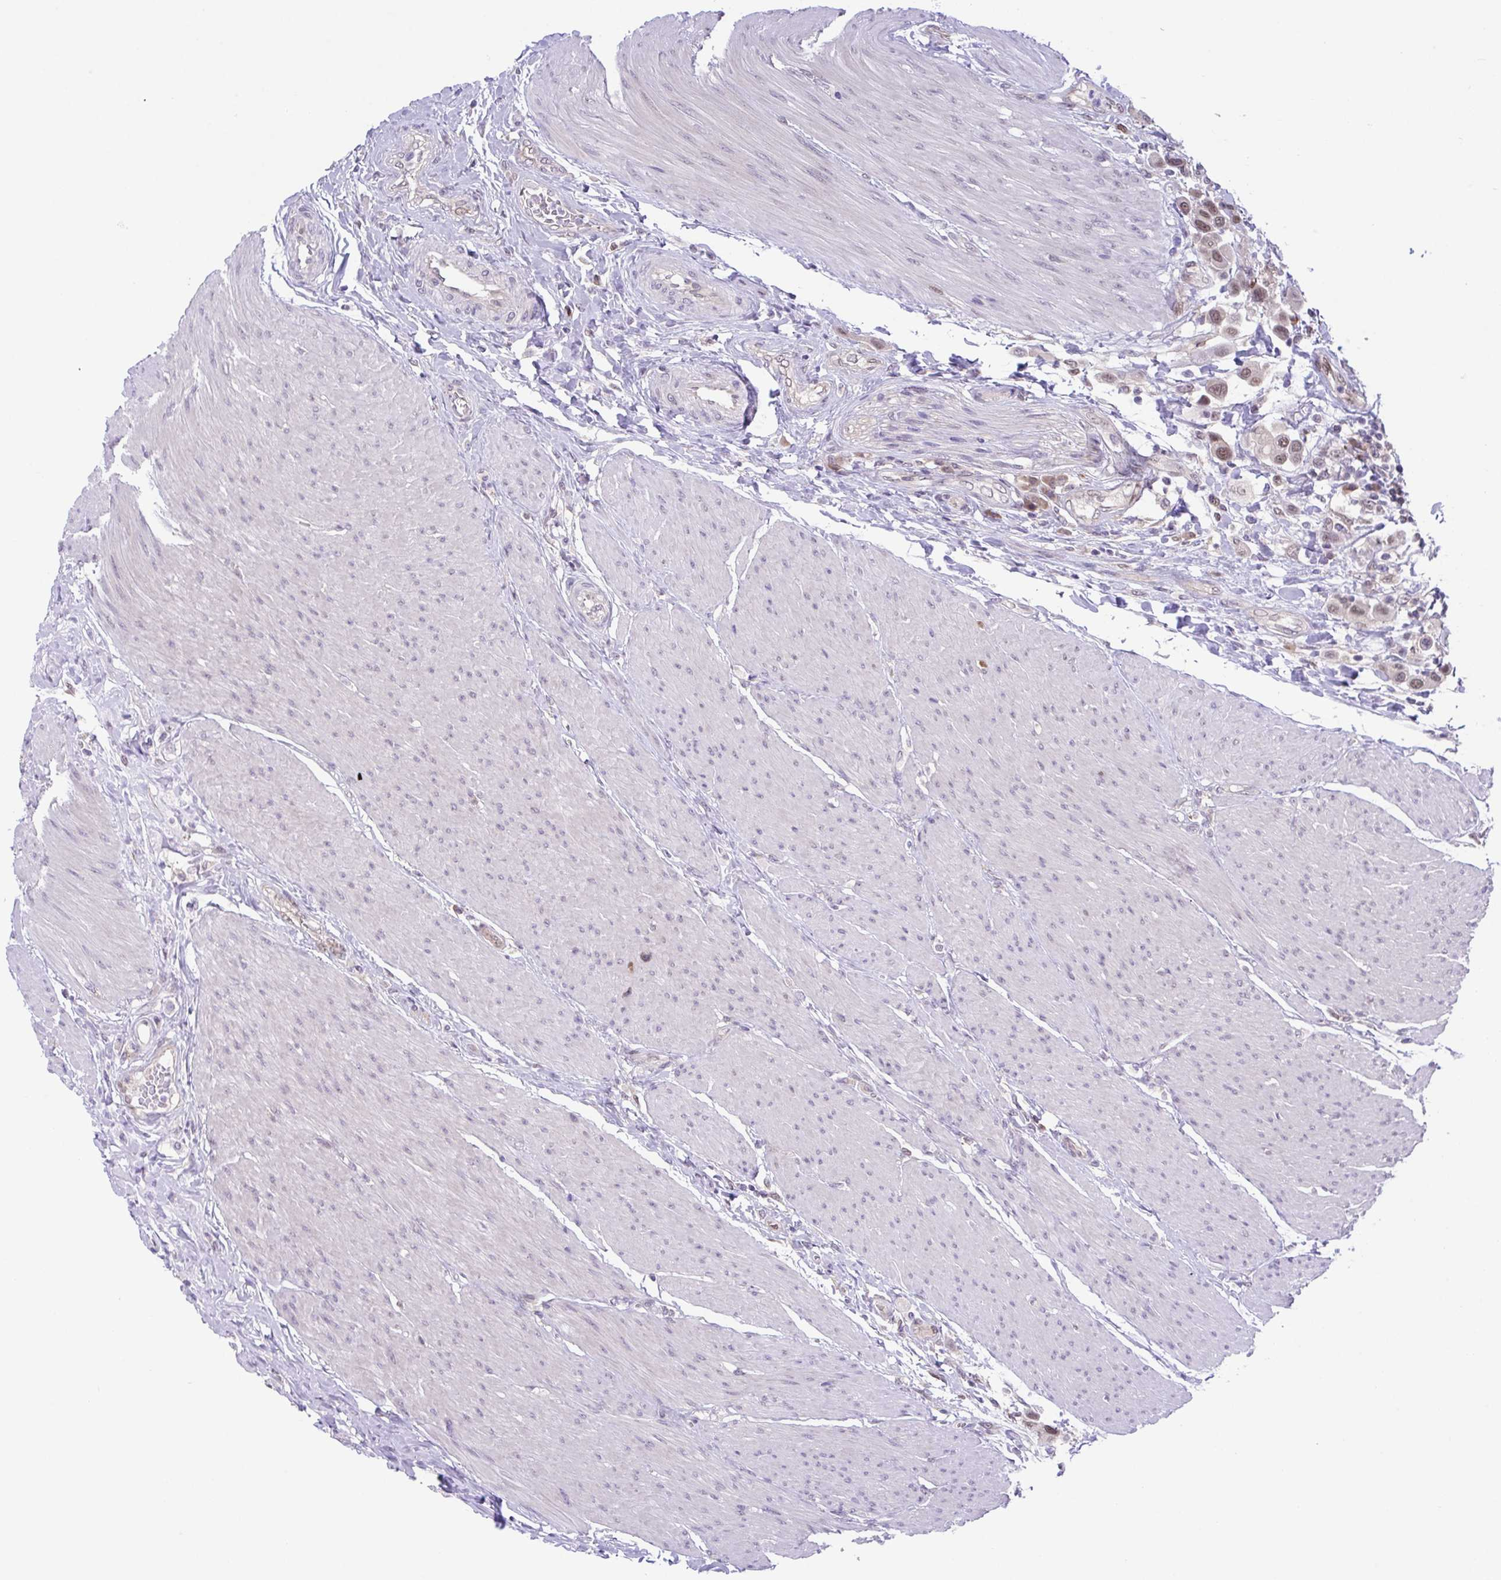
{"staining": {"intensity": "moderate", "quantity": ">75%", "location": "nuclear"}, "tissue": "urothelial cancer", "cell_type": "Tumor cells", "image_type": "cancer", "snomed": [{"axis": "morphology", "description": "Urothelial carcinoma, High grade"}, {"axis": "topography", "description": "Urinary bladder"}], "caption": "Immunohistochemical staining of urothelial carcinoma (high-grade) reveals moderate nuclear protein expression in about >75% of tumor cells. (Brightfield microscopy of DAB IHC at high magnification).", "gene": "ZNF444", "patient": {"sex": "male", "age": 50}}